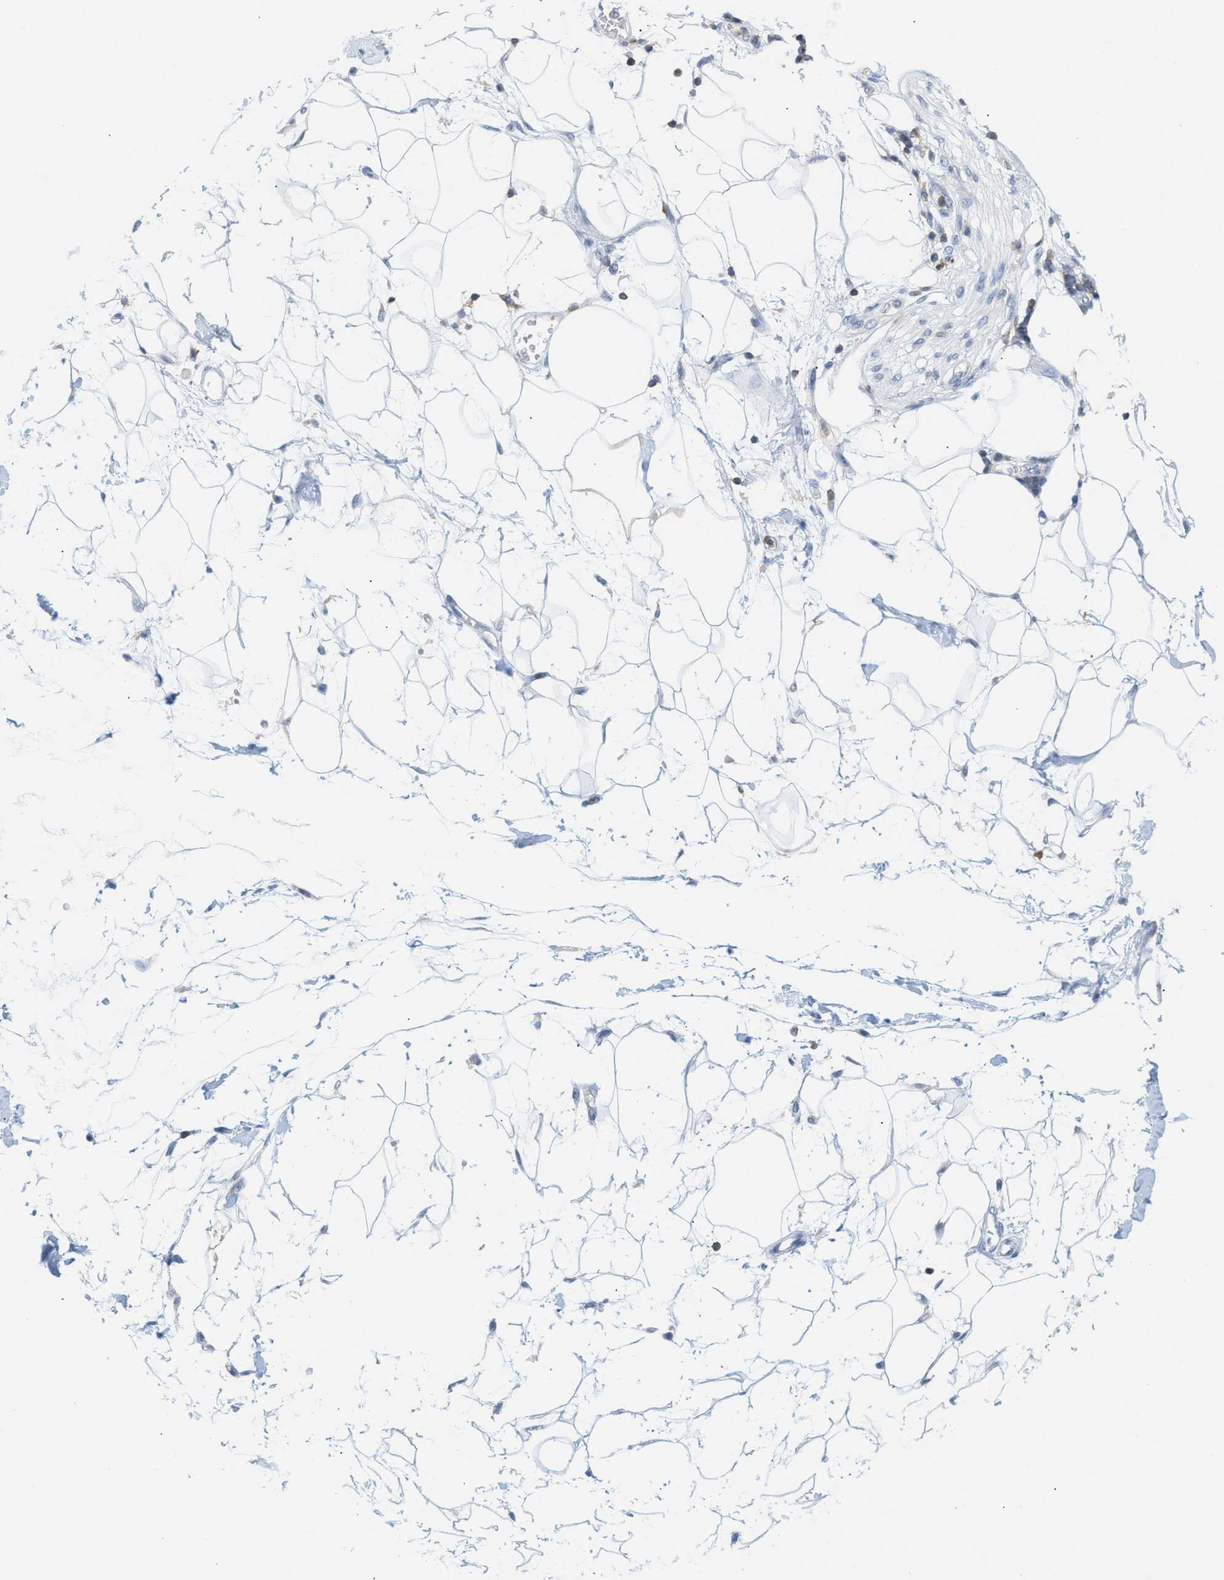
{"staining": {"intensity": "negative", "quantity": "none", "location": "none"}, "tissue": "adipose tissue", "cell_type": "Adipocytes", "image_type": "normal", "snomed": [{"axis": "morphology", "description": "Normal tissue, NOS"}, {"axis": "morphology", "description": "Adenocarcinoma, NOS"}, {"axis": "topography", "description": "Duodenum"}, {"axis": "topography", "description": "Peripheral nerve tissue"}], "caption": "Adipocytes are negative for protein expression in benign human adipose tissue. (Brightfield microscopy of DAB immunohistochemistry (IHC) at high magnification).", "gene": "IL16", "patient": {"sex": "female", "age": 60}}